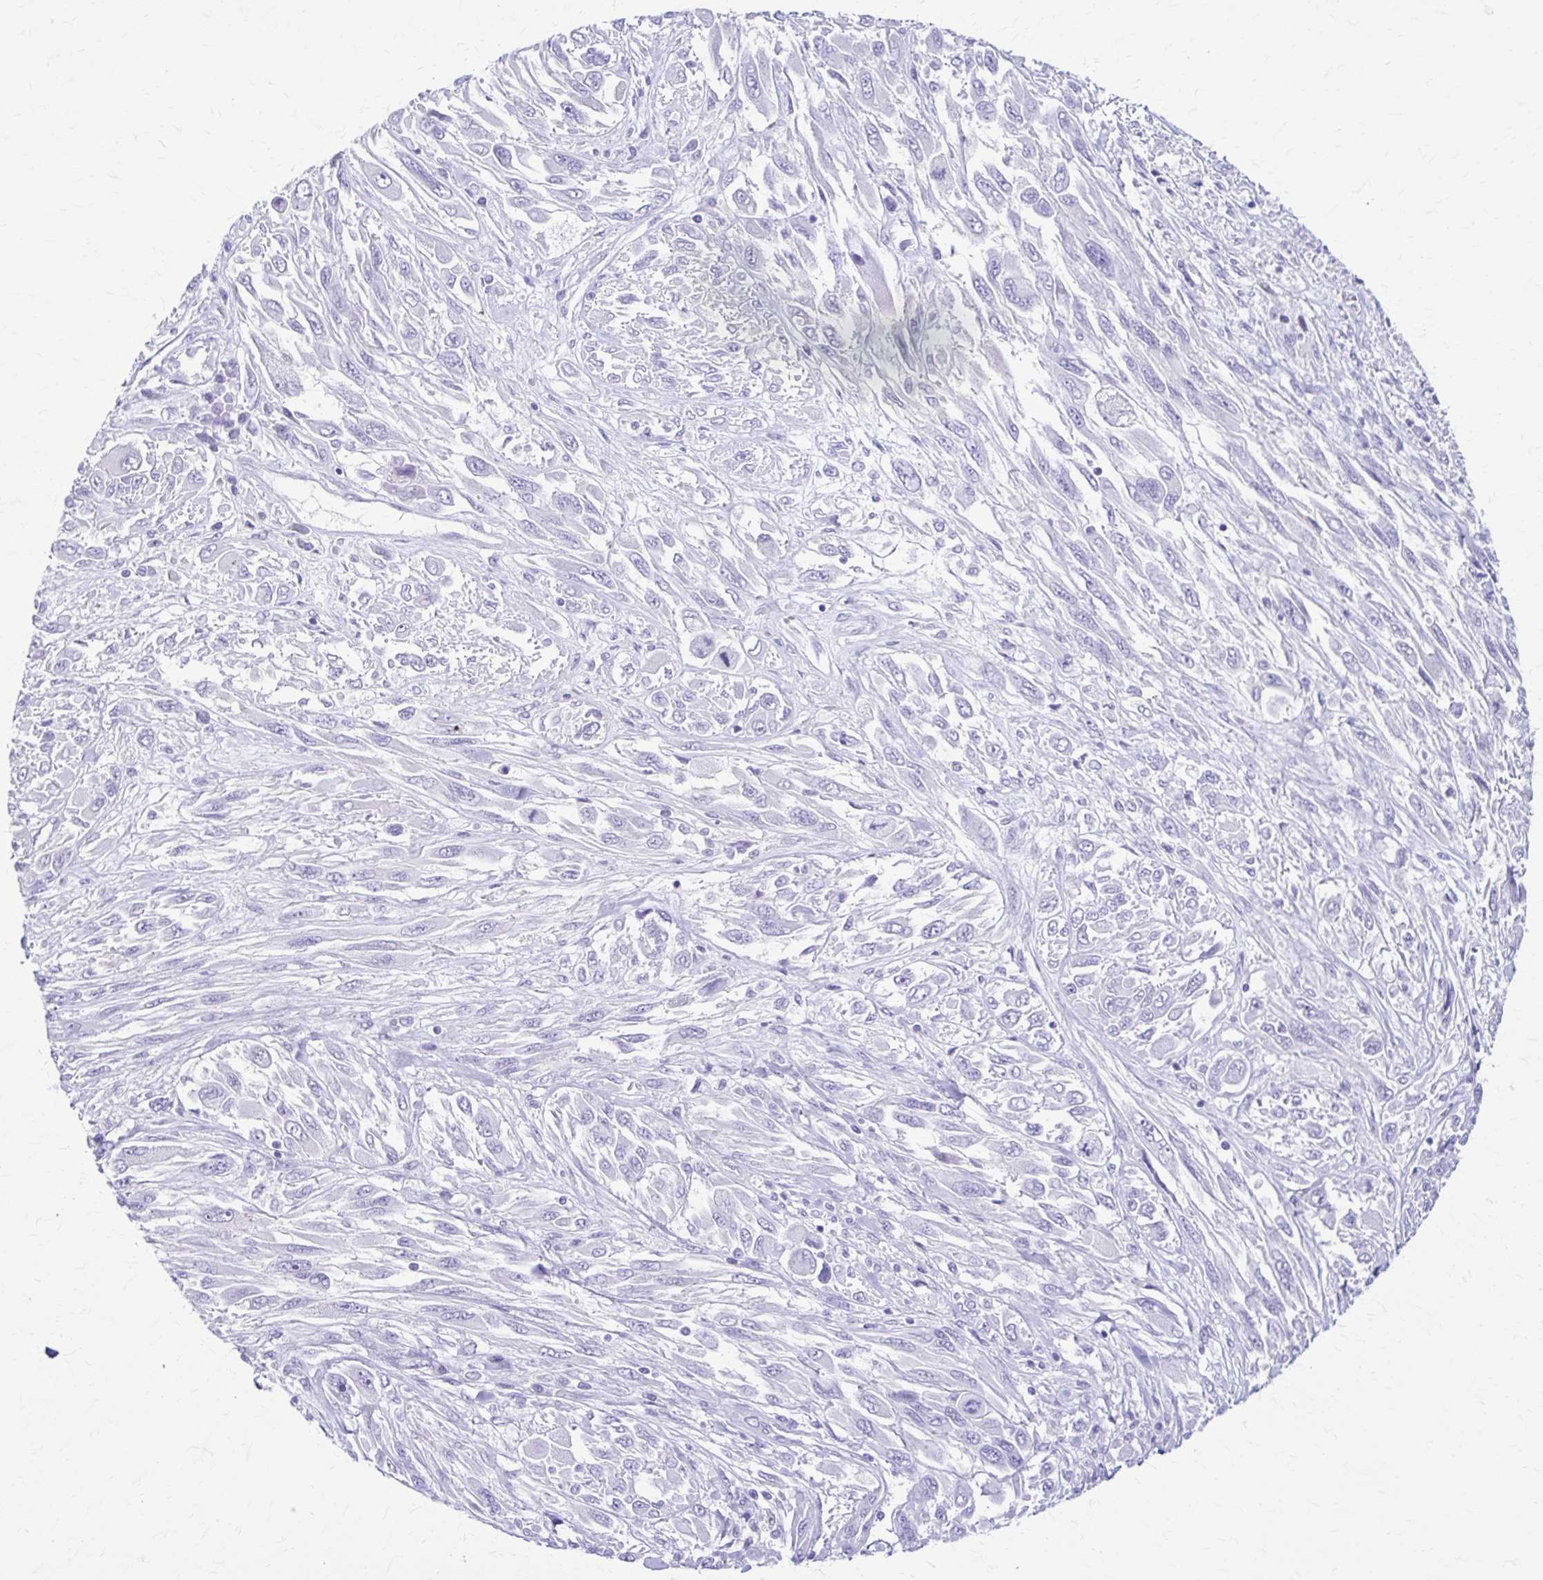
{"staining": {"intensity": "negative", "quantity": "none", "location": "none"}, "tissue": "melanoma", "cell_type": "Tumor cells", "image_type": "cancer", "snomed": [{"axis": "morphology", "description": "Malignant melanoma, NOS"}, {"axis": "topography", "description": "Skin"}], "caption": "Immunohistochemistry (IHC) micrograph of neoplastic tissue: human melanoma stained with DAB (3,3'-diaminobenzidine) displays no significant protein positivity in tumor cells.", "gene": "DSP", "patient": {"sex": "female", "age": 91}}